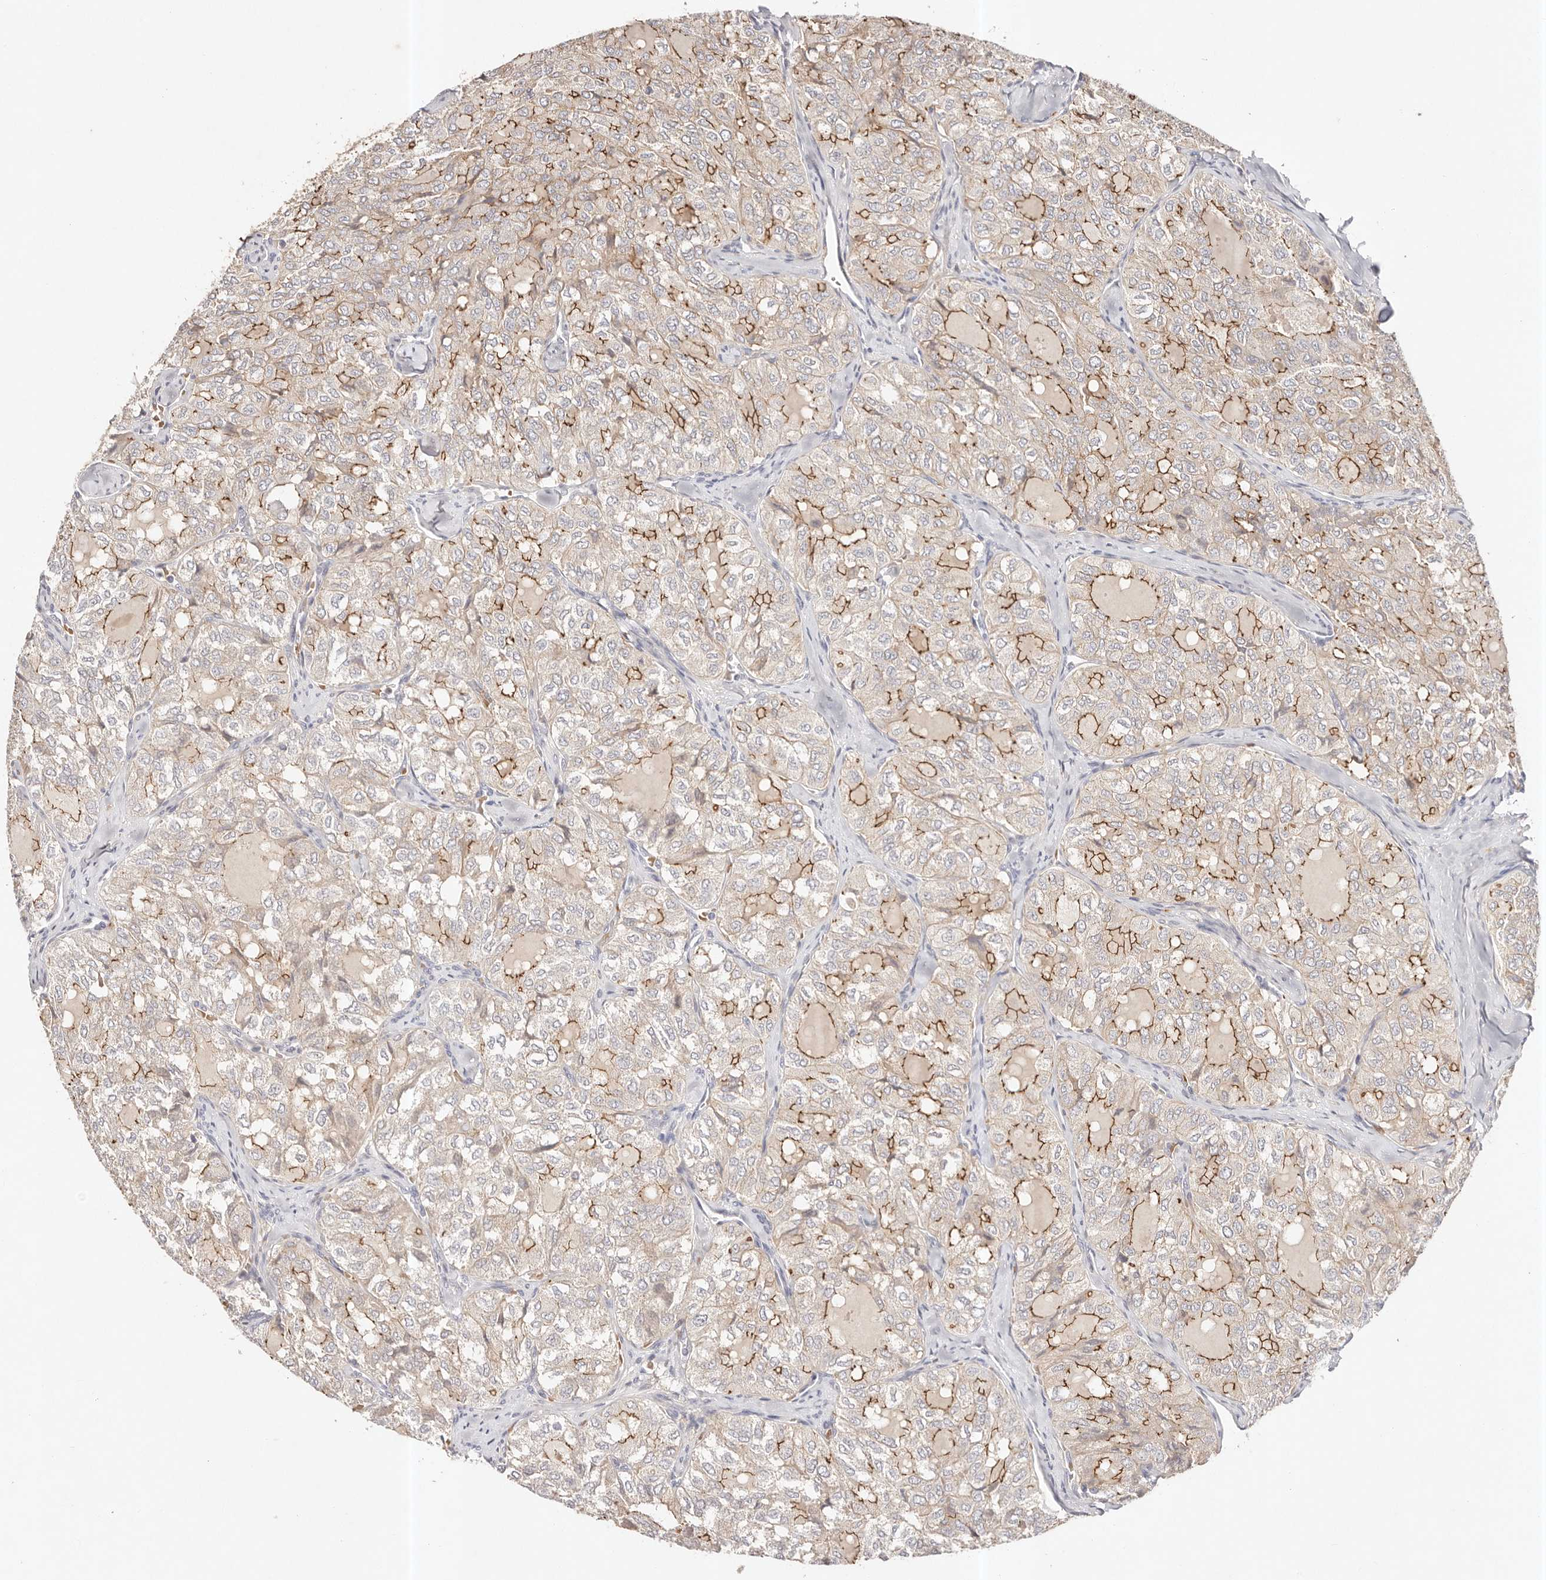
{"staining": {"intensity": "moderate", "quantity": "25%-75%", "location": "cytoplasmic/membranous"}, "tissue": "thyroid cancer", "cell_type": "Tumor cells", "image_type": "cancer", "snomed": [{"axis": "morphology", "description": "Follicular adenoma carcinoma, NOS"}, {"axis": "topography", "description": "Thyroid gland"}], "caption": "Tumor cells show medium levels of moderate cytoplasmic/membranous expression in approximately 25%-75% of cells in human thyroid cancer (follicular adenoma carcinoma). (IHC, brightfield microscopy, high magnification).", "gene": "CXADR", "patient": {"sex": "male", "age": 75}}